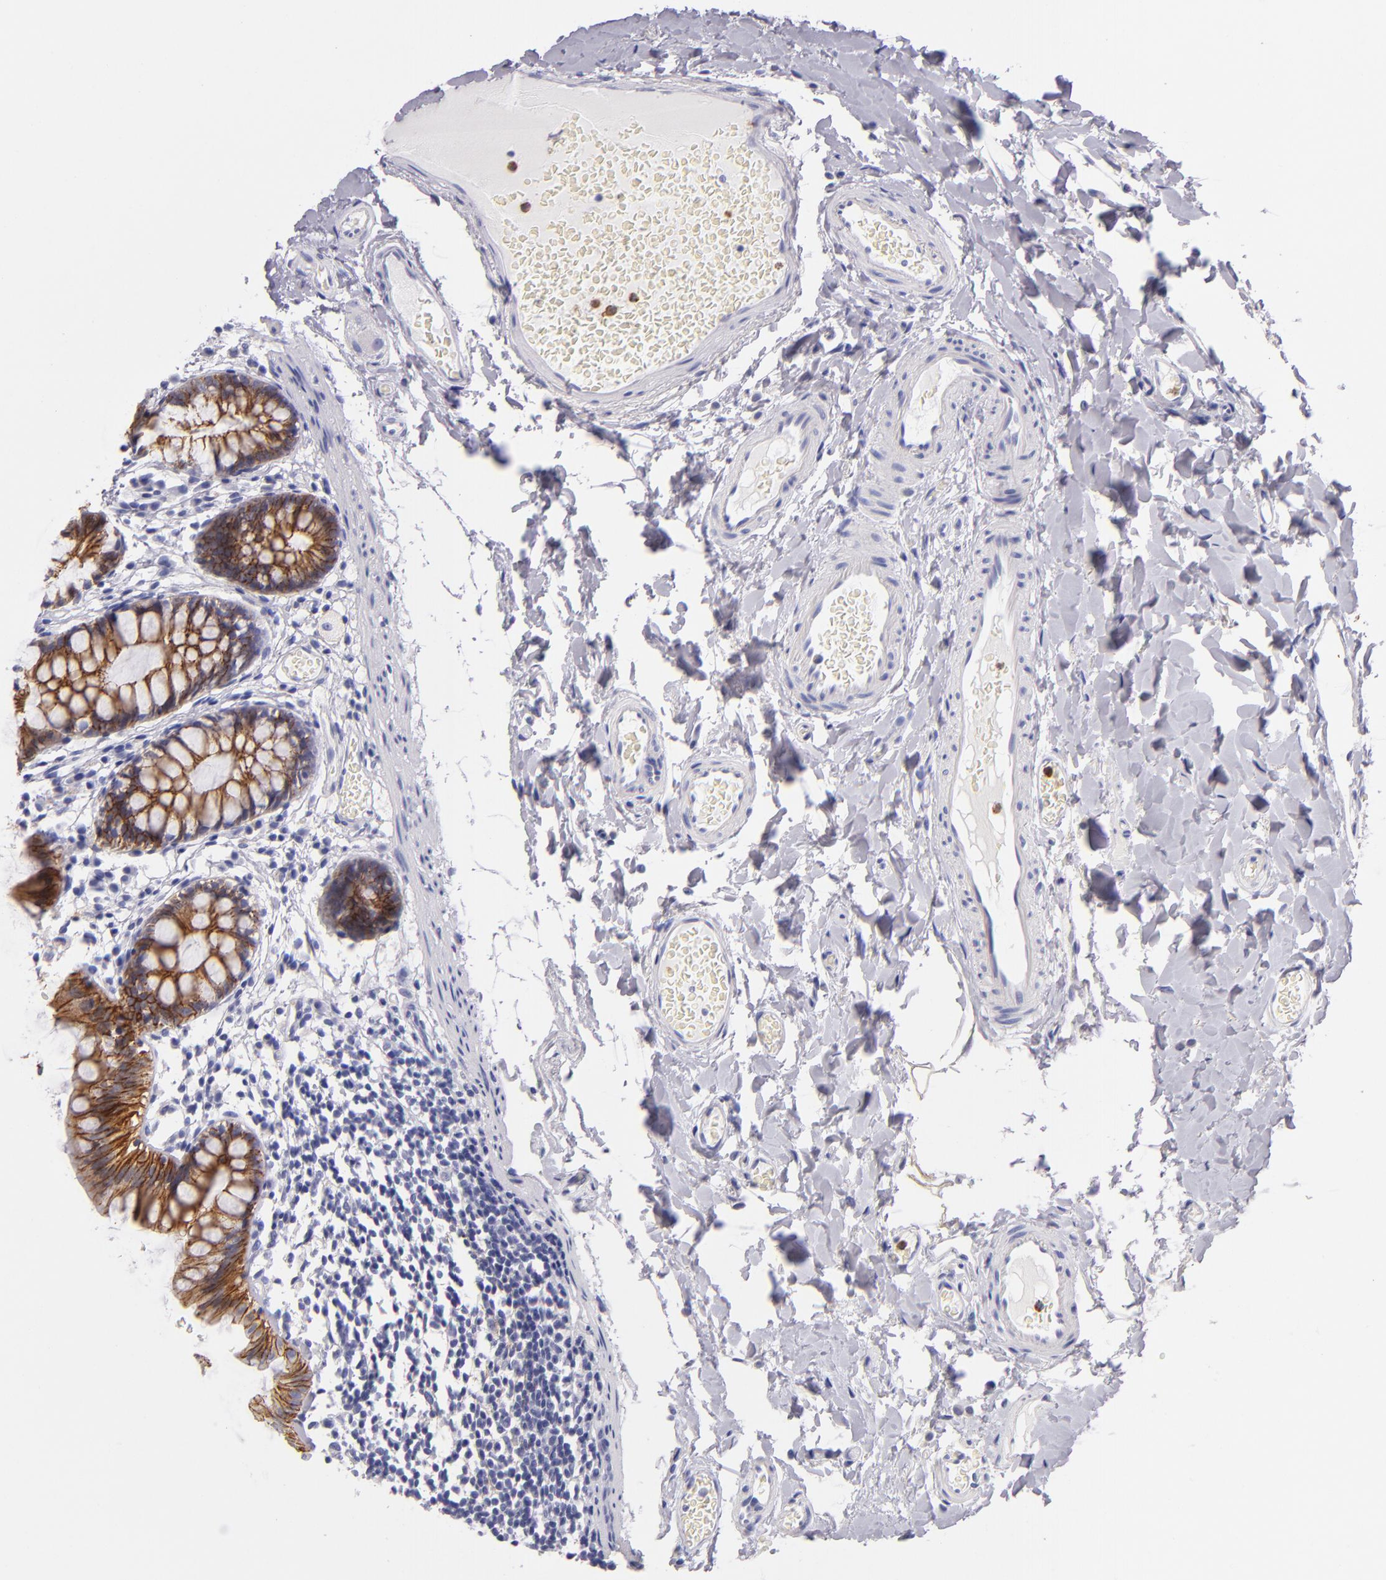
{"staining": {"intensity": "negative", "quantity": "none", "location": "none"}, "tissue": "colon", "cell_type": "Endothelial cells", "image_type": "normal", "snomed": [{"axis": "morphology", "description": "Normal tissue, NOS"}, {"axis": "topography", "description": "Smooth muscle"}, {"axis": "topography", "description": "Colon"}], "caption": "Immunohistochemistry histopathology image of benign colon stained for a protein (brown), which shows no staining in endothelial cells. (Immunohistochemistry, brightfield microscopy, high magnification).", "gene": "CDH3", "patient": {"sex": "male", "age": 67}}